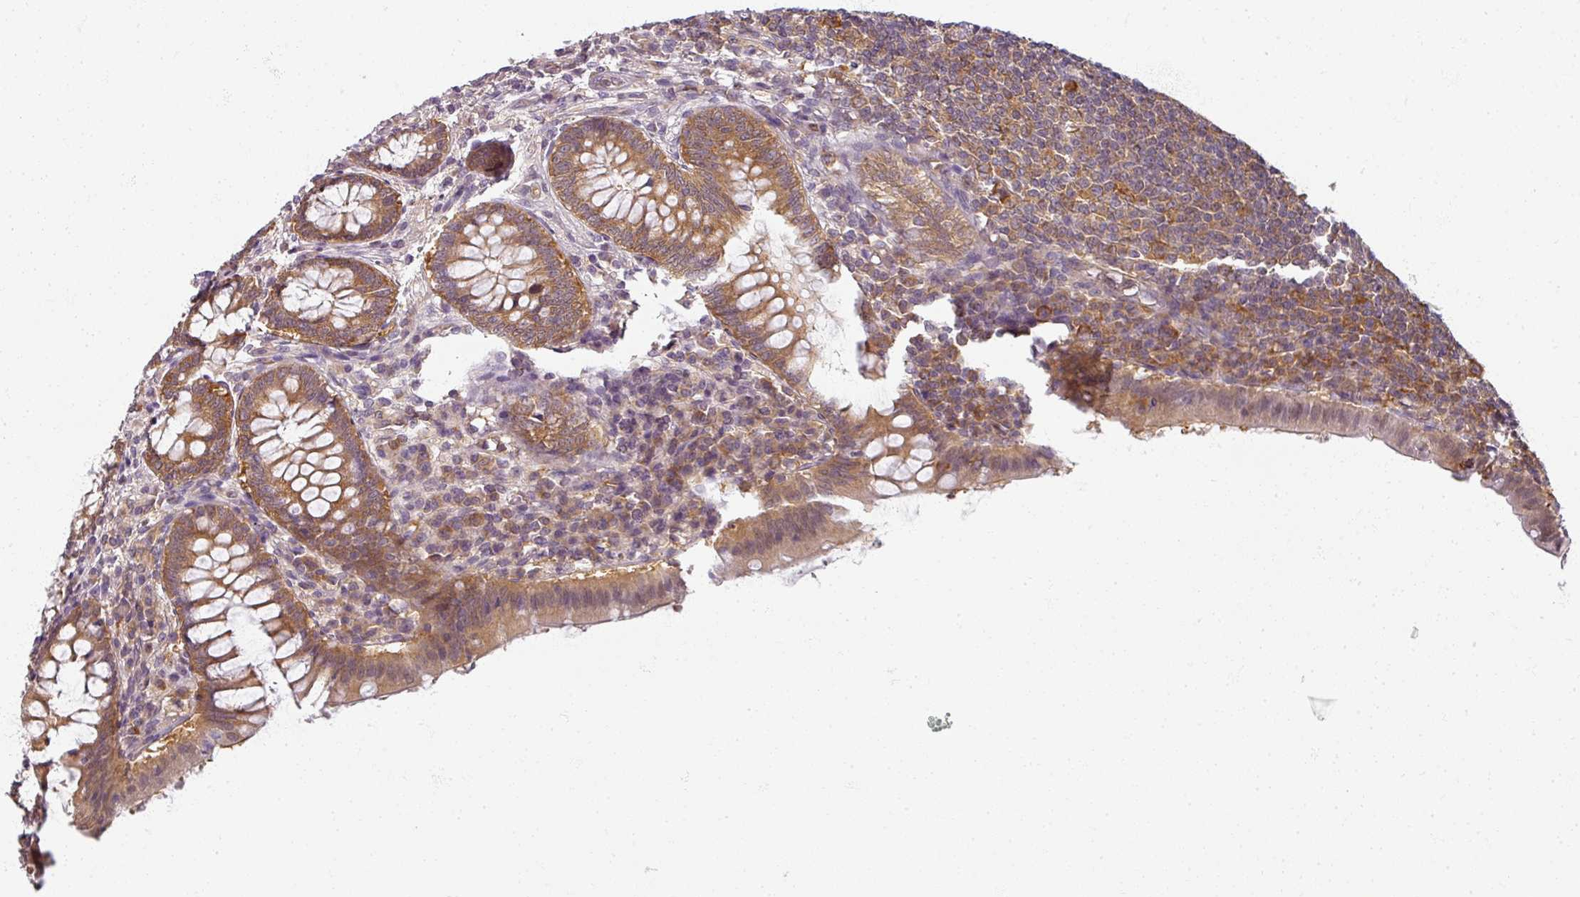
{"staining": {"intensity": "moderate", "quantity": ">75%", "location": "cytoplasmic/membranous"}, "tissue": "appendix", "cell_type": "Glandular cells", "image_type": "normal", "snomed": [{"axis": "morphology", "description": "Normal tissue, NOS"}, {"axis": "topography", "description": "Appendix"}], "caption": "Immunohistochemistry (DAB) staining of unremarkable appendix shows moderate cytoplasmic/membranous protein positivity in about >75% of glandular cells. Ihc stains the protein in brown and the nuclei are stained blue.", "gene": "AGPAT4", "patient": {"sex": "male", "age": 83}}